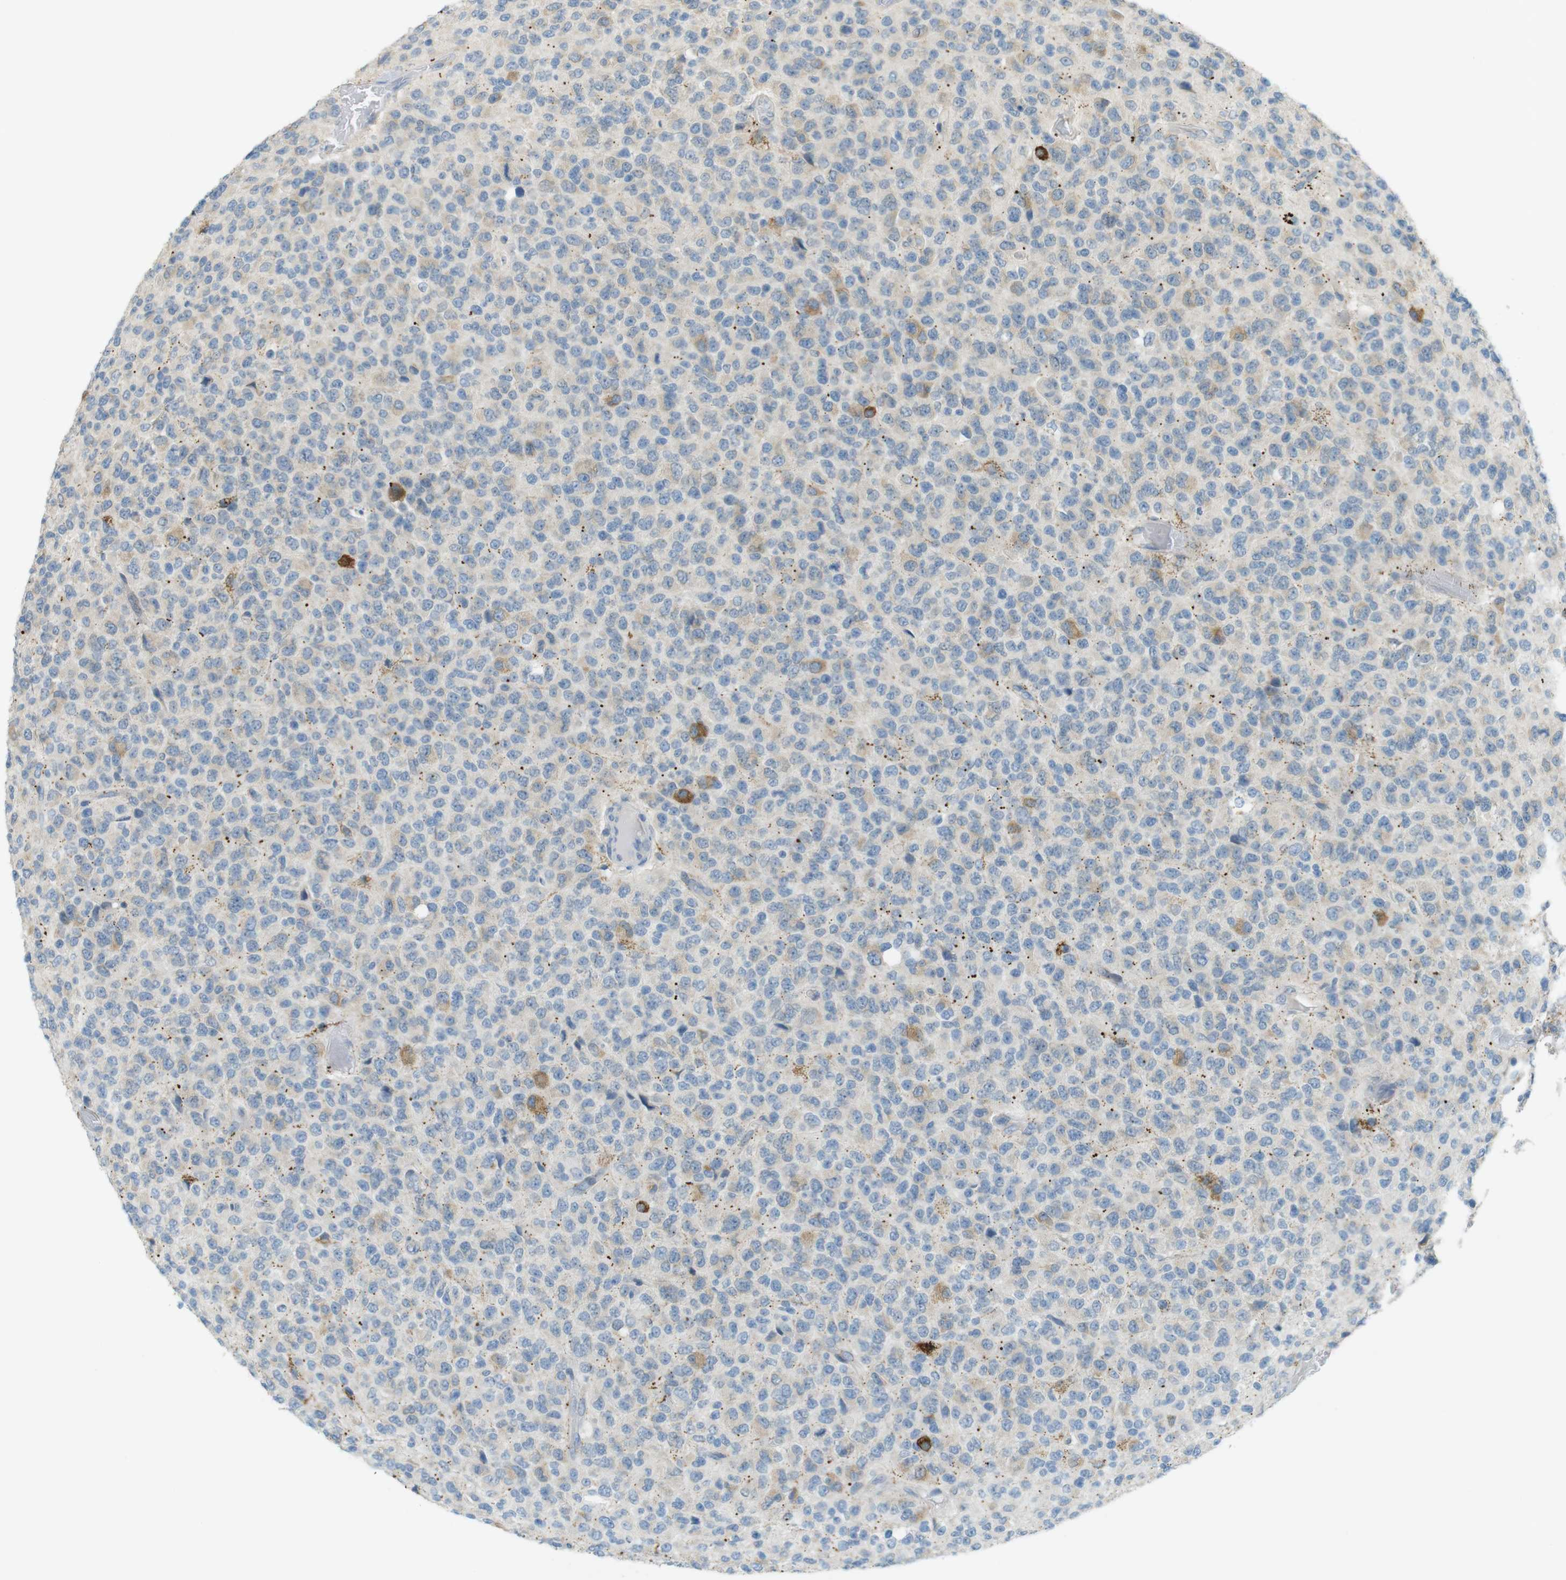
{"staining": {"intensity": "weak", "quantity": ">75%", "location": "cytoplasmic/membranous"}, "tissue": "glioma", "cell_type": "Tumor cells", "image_type": "cancer", "snomed": [{"axis": "morphology", "description": "Glioma, malignant, High grade"}, {"axis": "topography", "description": "pancreas cauda"}], "caption": "A low amount of weak cytoplasmic/membranous expression is present in about >75% of tumor cells in malignant glioma (high-grade) tissue. (DAB = brown stain, brightfield microscopy at high magnification).", "gene": "UGT8", "patient": {"sex": "male", "age": 60}}